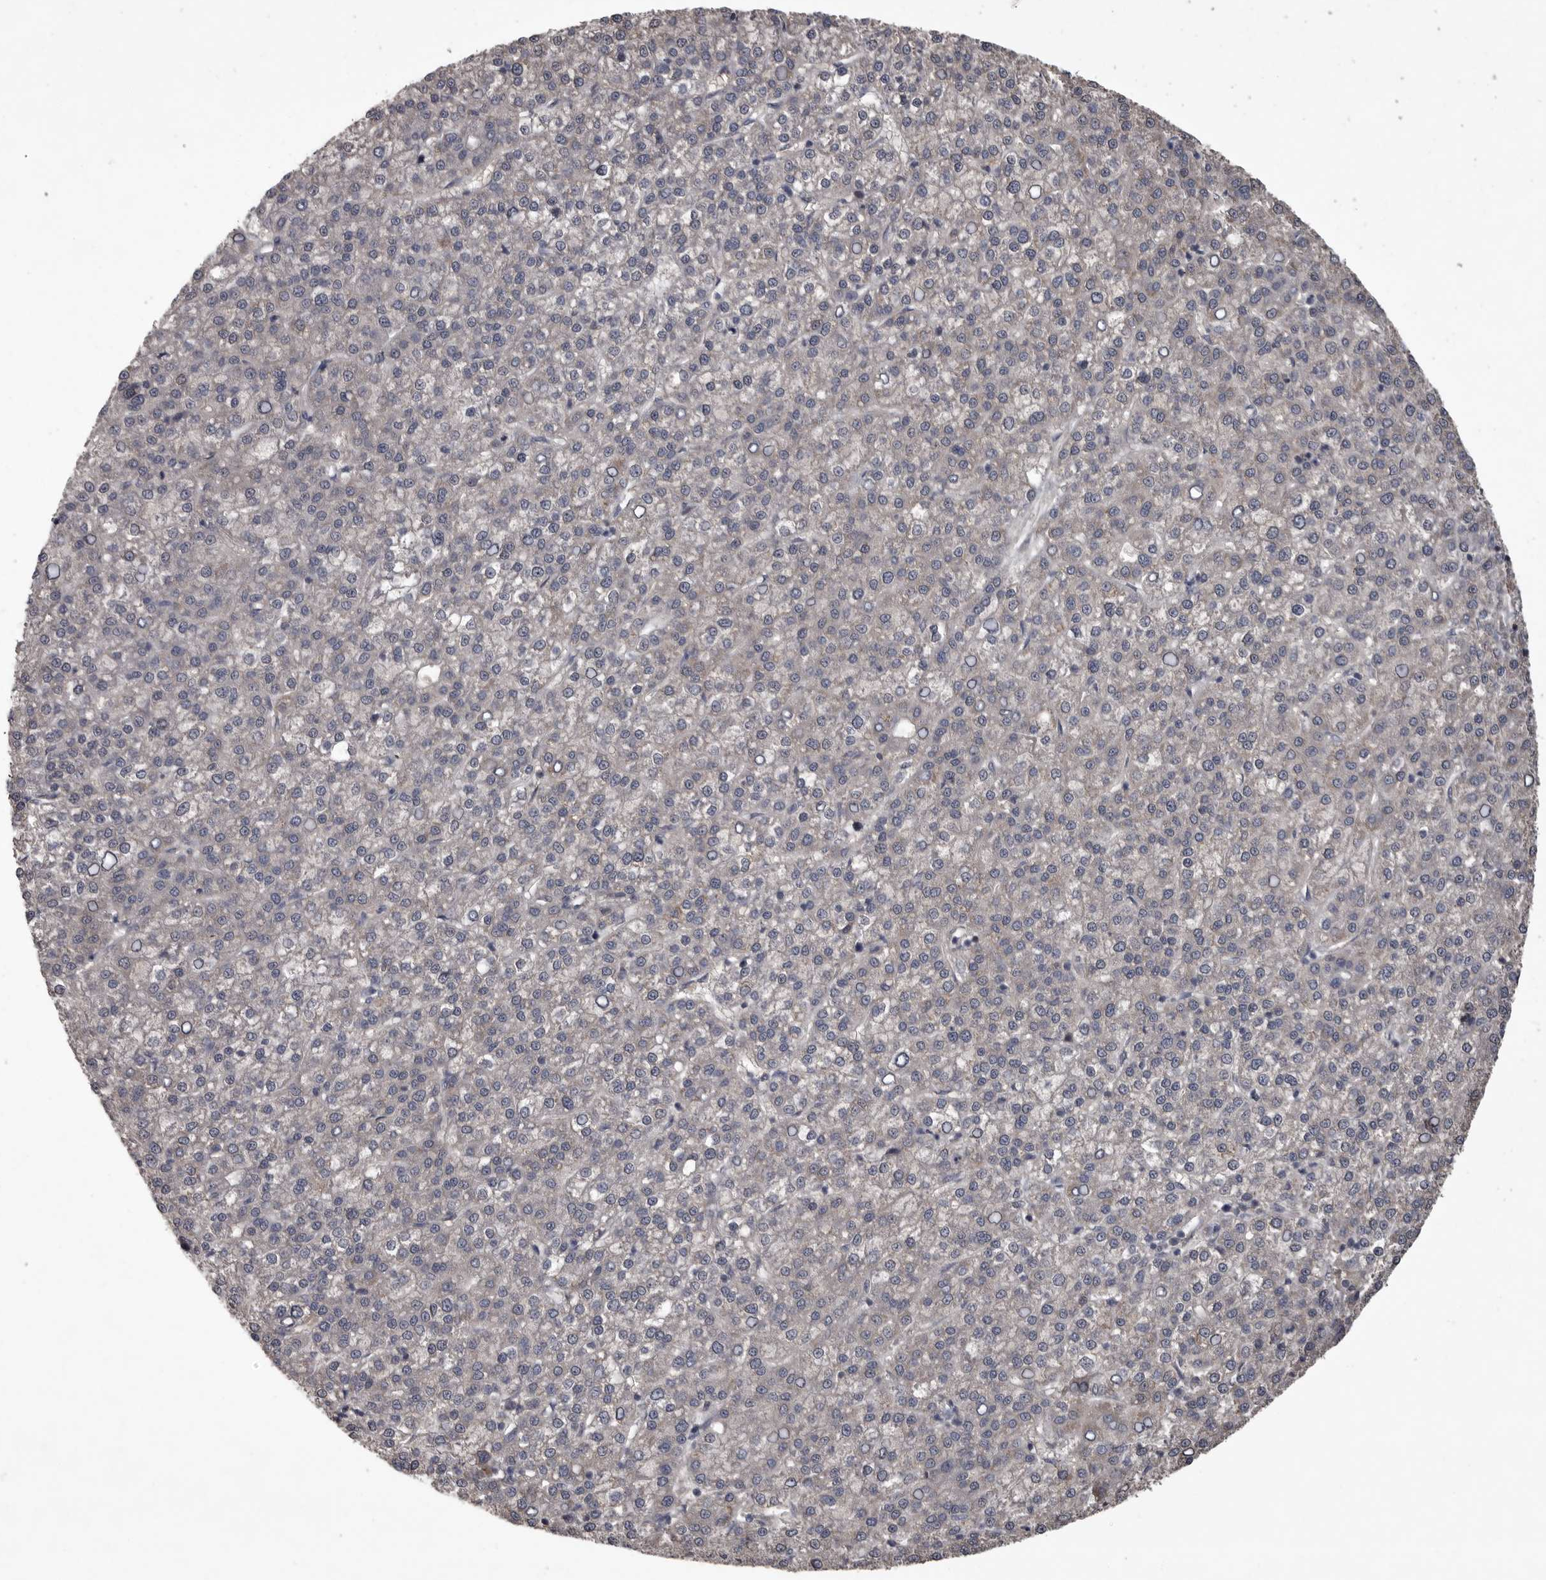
{"staining": {"intensity": "negative", "quantity": "none", "location": "none"}, "tissue": "liver cancer", "cell_type": "Tumor cells", "image_type": "cancer", "snomed": [{"axis": "morphology", "description": "Carcinoma, Hepatocellular, NOS"}, {"axis": "topography", "description": "Liver"}], "caption": "This is an immunohistochemistry (IHC) micrograph of liver cancer. There is no staining in tumor cells.", "gene": "ZNF114", "patient": {"sex": "female", "age": 58}}